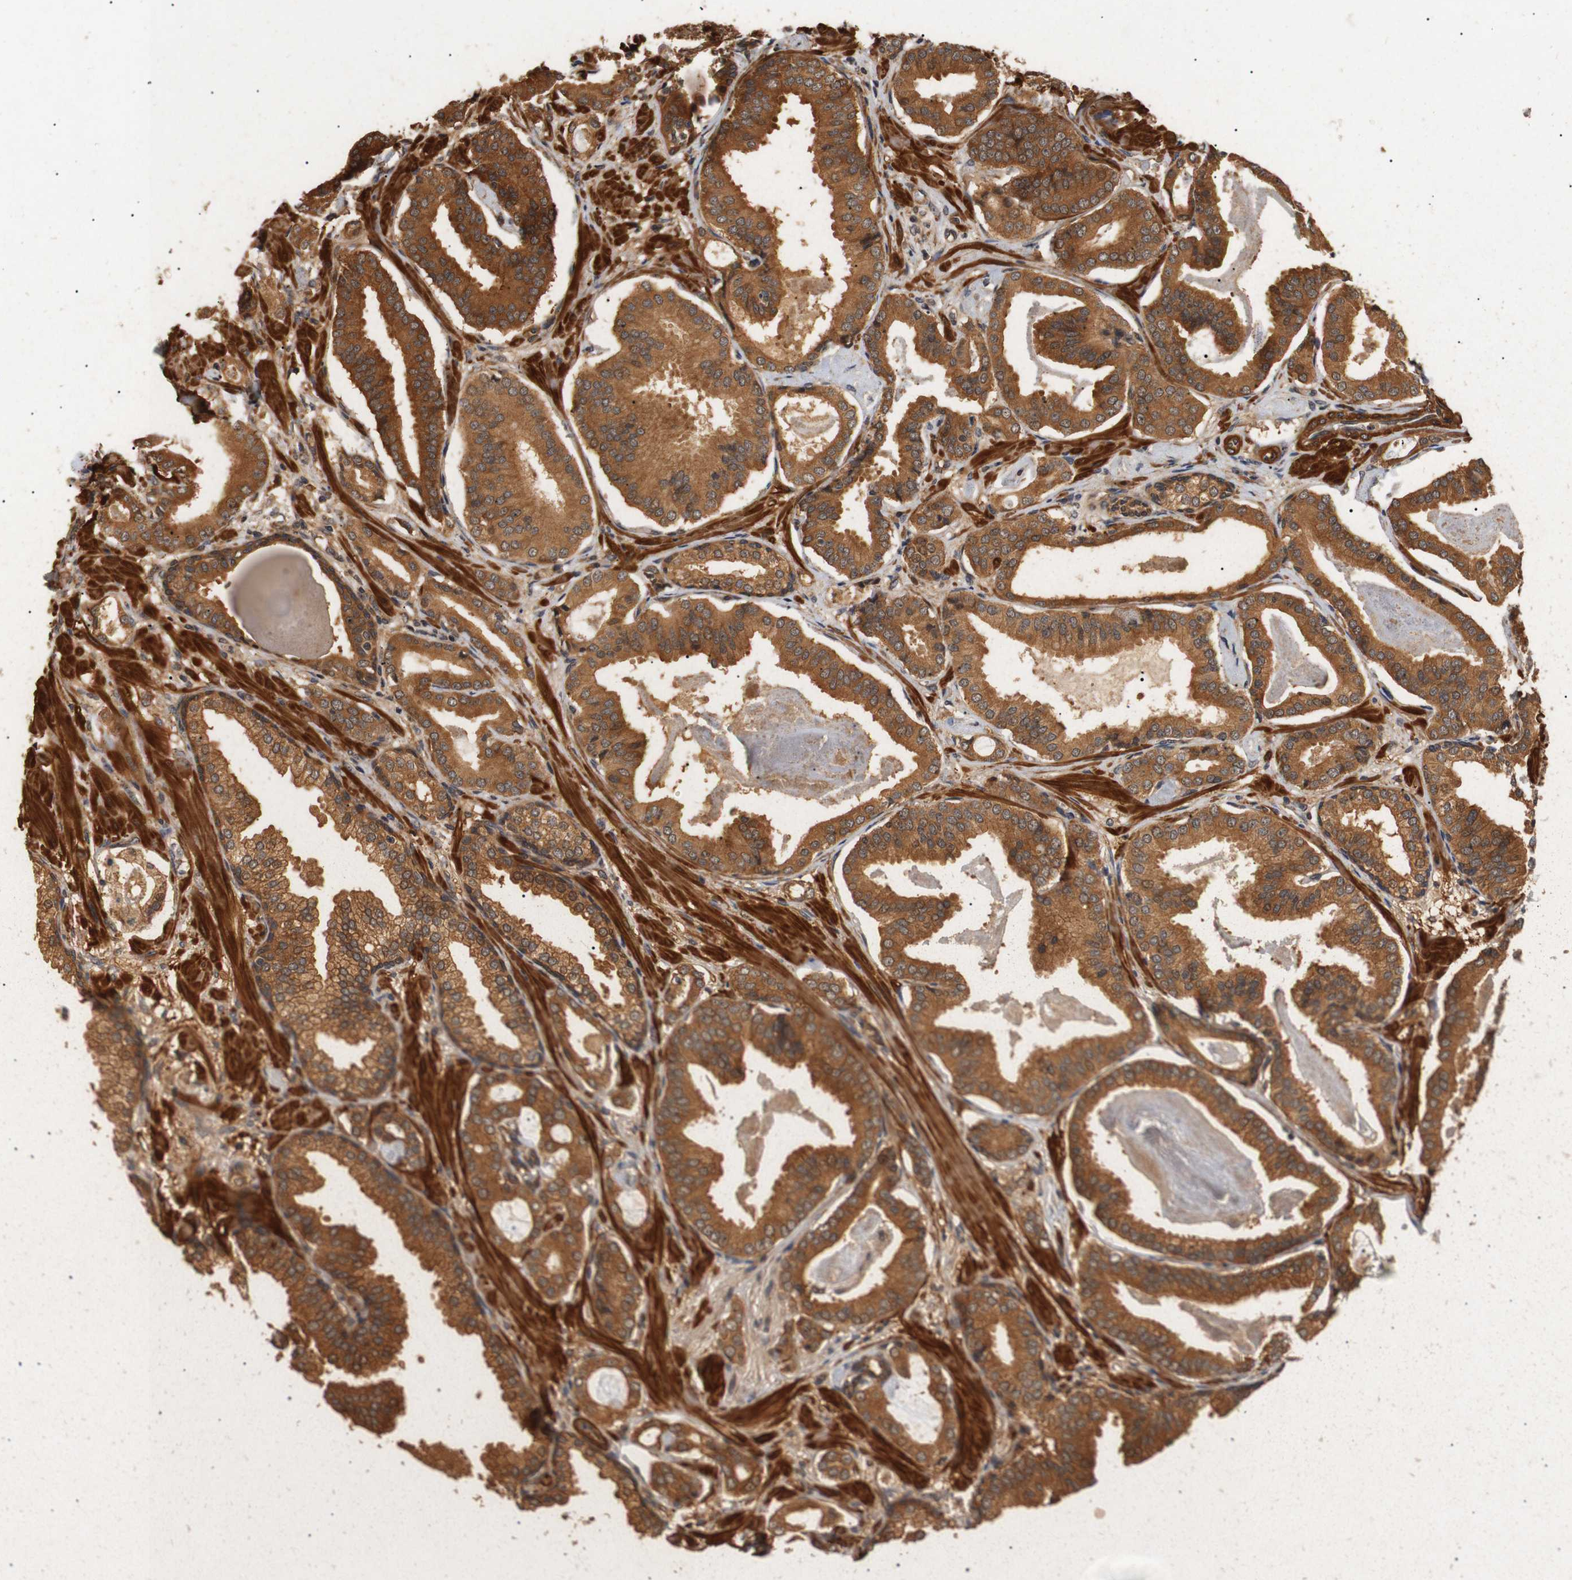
{"staining": {"intensity": "strong", "quantity": ">75%", "location": "cytoplasmic/membranous"}, "tissue": "prostate cancer", "cell_type": "Tumor cells", "image_type": "cancer", "snomed": [{"axis": "morphology", "description": "Adenocarcinoma, Low grade"}, {"axis": "topography", "description": "Prostate"}], "caption": "Immunohistochemistry micrograph of neoplastic tissue: prostate adenocarcinoma (low-grade) stained using IHC exhibits high levels of strong protein expression localized specifically in the cytoplasmic/membranous of tumor cells, appearing as a cytoplasmic/membranous brown color.", "gene": "PAWR", "patient": {"sex": "male", "age": 53}}